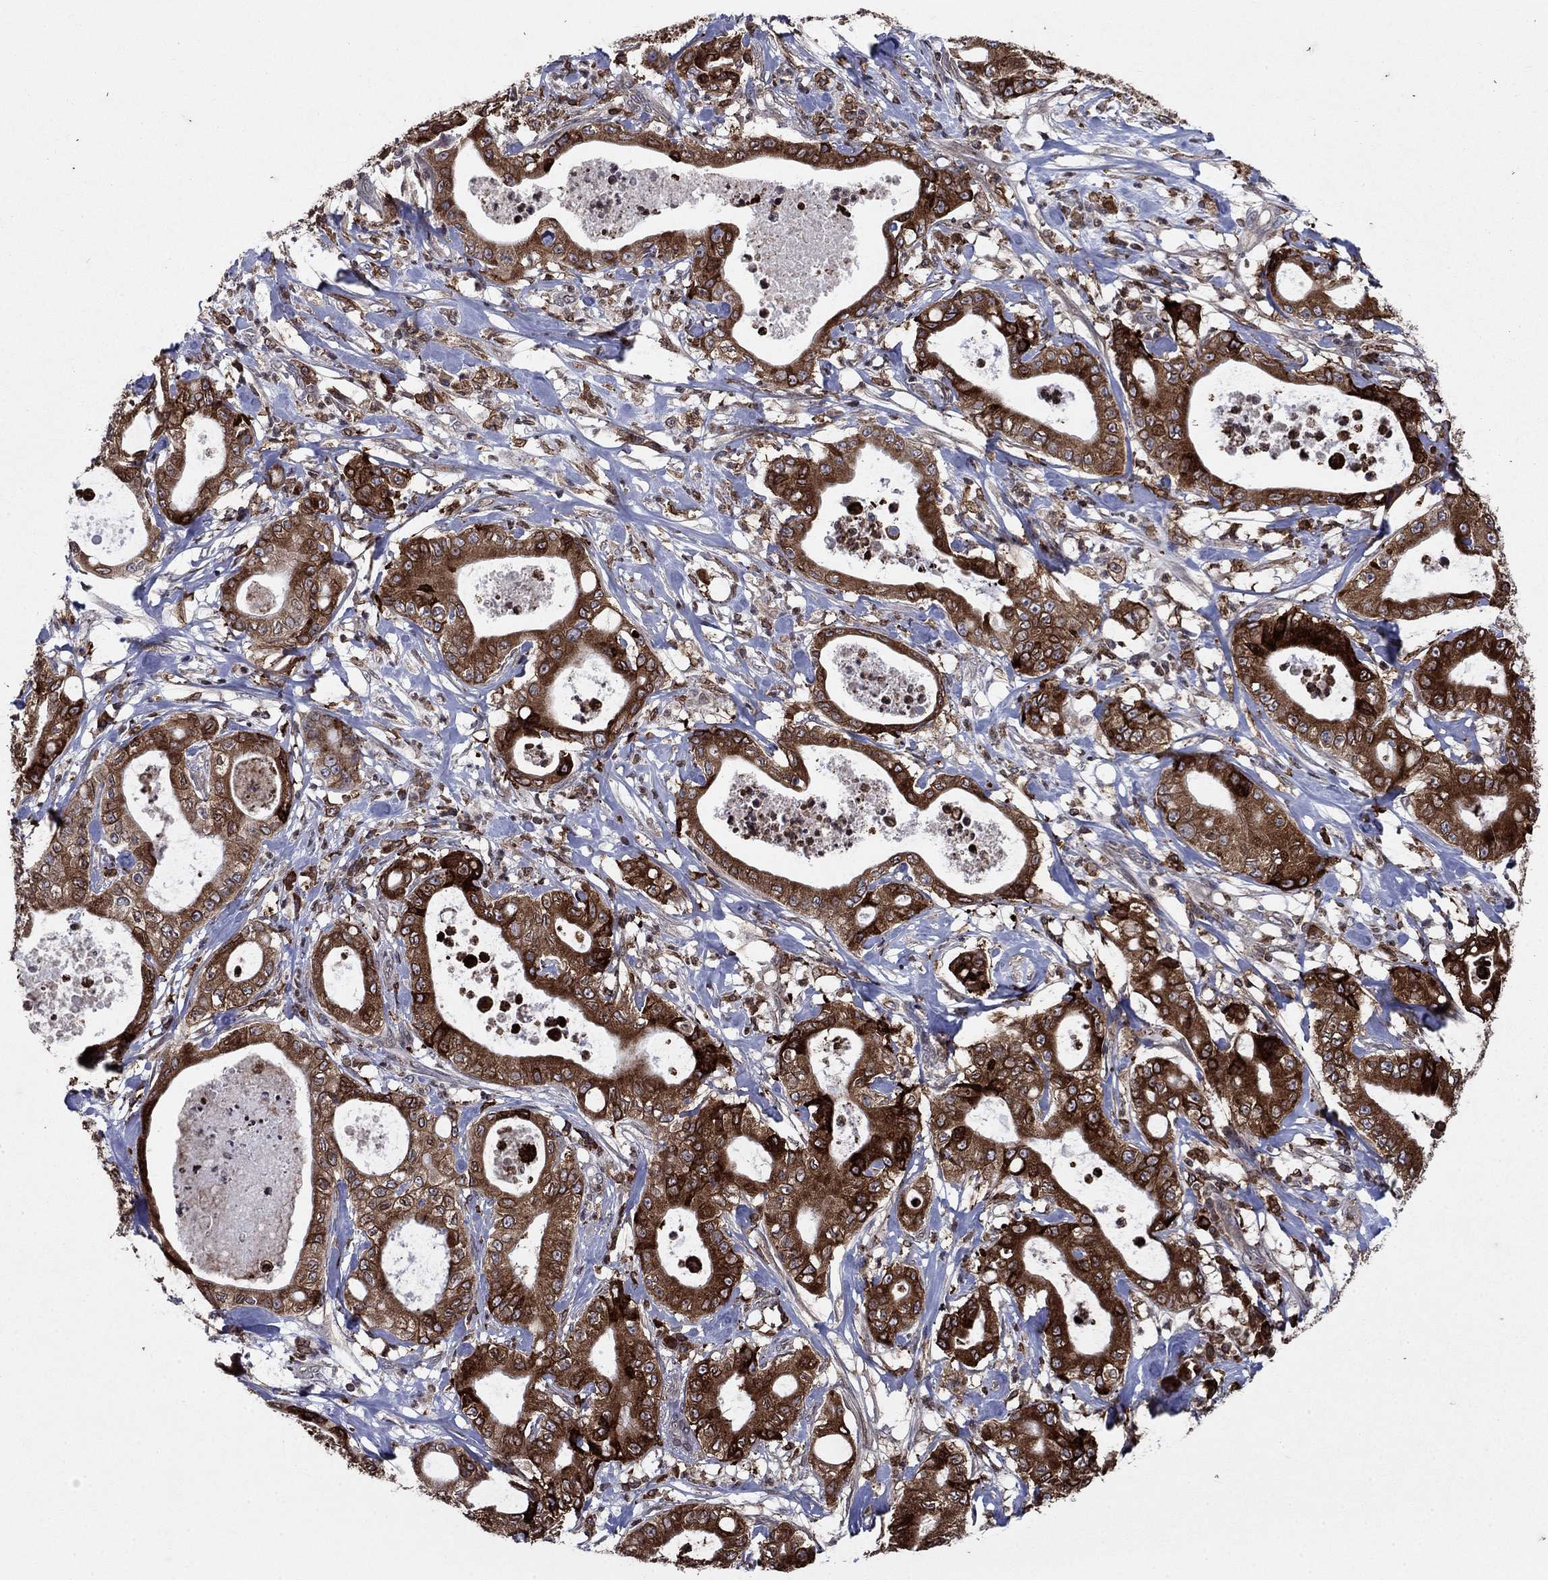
{"staining": {"intensity": "strong", "quantity": ">75%", "location": "cytoplasmic/membranous"}, "tissue": "pancreatic cancer", "cell_type": "Tumor cells", "image_type": "cancer", "snomed": [{"axis": "morphology", "description": "Adenocarcinoma, NOS"}, {"axis": "topography", "description": "Pancreas"}], "caption": "Protein staining reveals strong cytoplasmic/membranous expression in about >75% of tumor cells in pancreatic adenocarcinoma.", "gene": "DHRS7", "patient": {"sex": "male", "age": 71}}